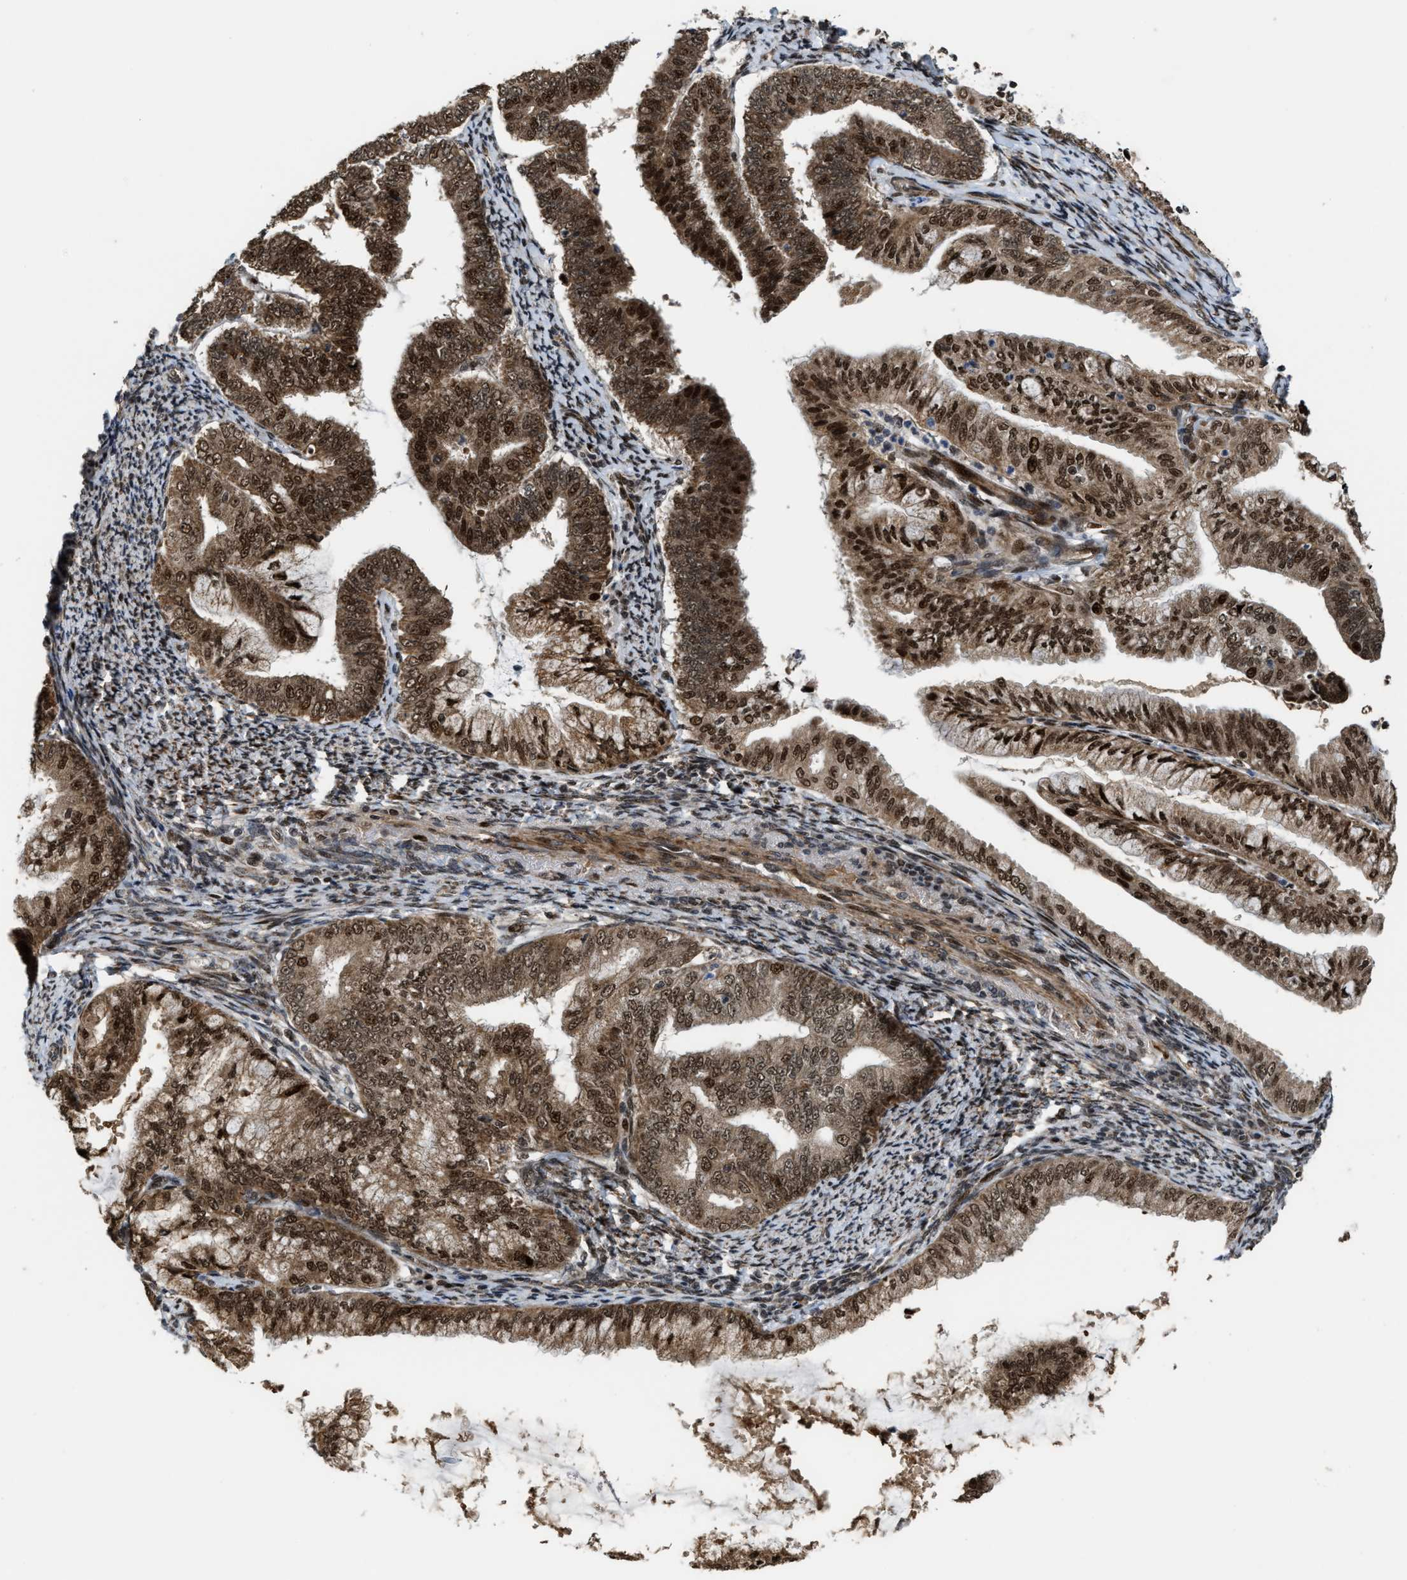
{"staining": {"intensity": "moderate", "quantity": ">75%", "location": "cytoplasmic/membranous,nuclear"}, "tissue": "endometrial cancer", "cell_type": "Tumor cells", "image_type": "cancer", "snomed": [{"axis": "morphology", "description": "Adenocarcinoma, NOS"}, {"axis": "topography", "description": "Endometrium"}], "caption": "This micrograph demonstrates IHC staining of adenocarcinoma (endometrial), with medium moderate cytoplasmic/membranous and nuclear positivity in about >75% of tumor cells.", "gene": "ZNF250", "patient": {"sex": "female", "age": 63}}